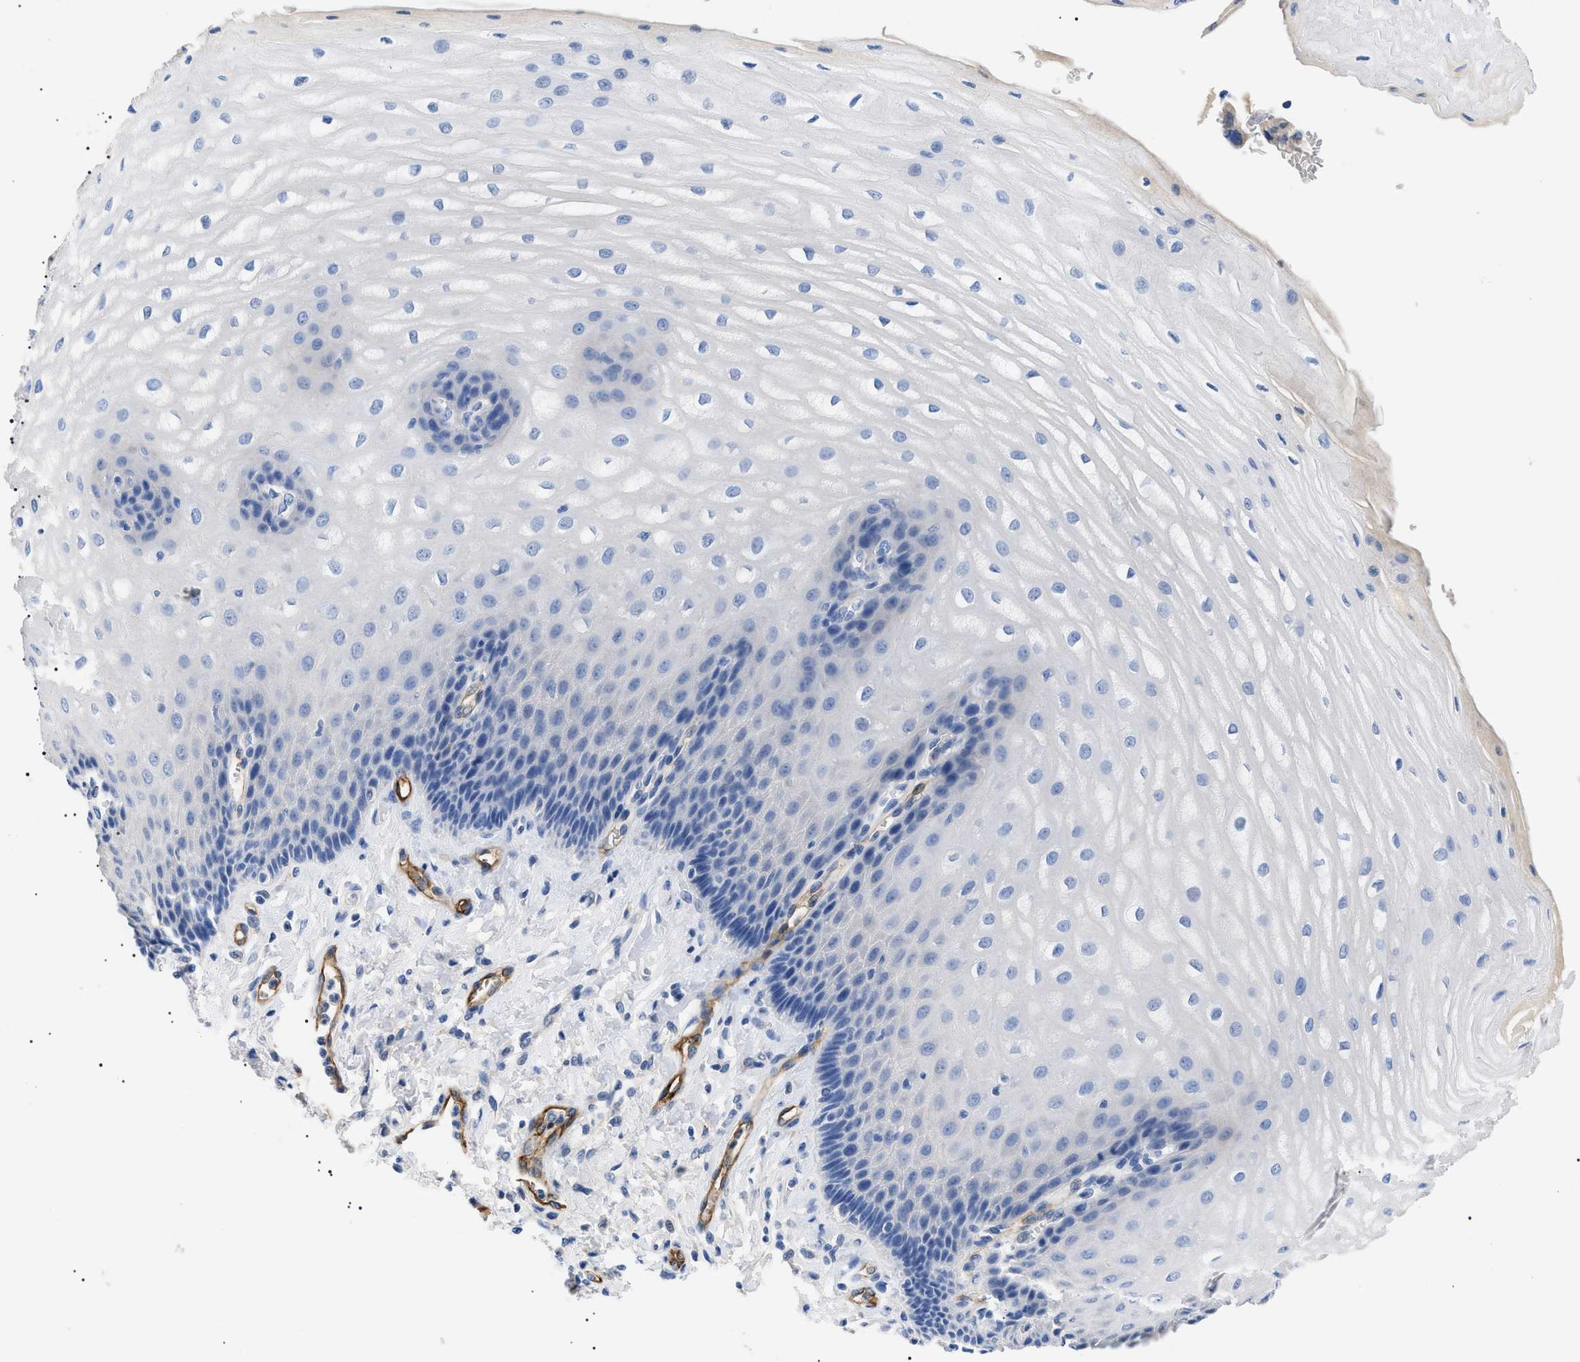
{"staining": {"intensity": "negative", "quantity": "none", "location": "none"}, "tissue": "esophagus", "cell_type": "Squamous epithelial cells", "image_type": "normal", "snomed": [{"axis": "morphology", "description": "Normal tissue, NOS"}, {"axis": "topography", "description": "Esophagus"}], "caption": "High power microscopy histopathology image of an IHC image of normal esophagus, revealing no significant staining in squamous epithelial cells.", "gene": "ACKR1", "patient": {"sex": "male", "age": 54}}